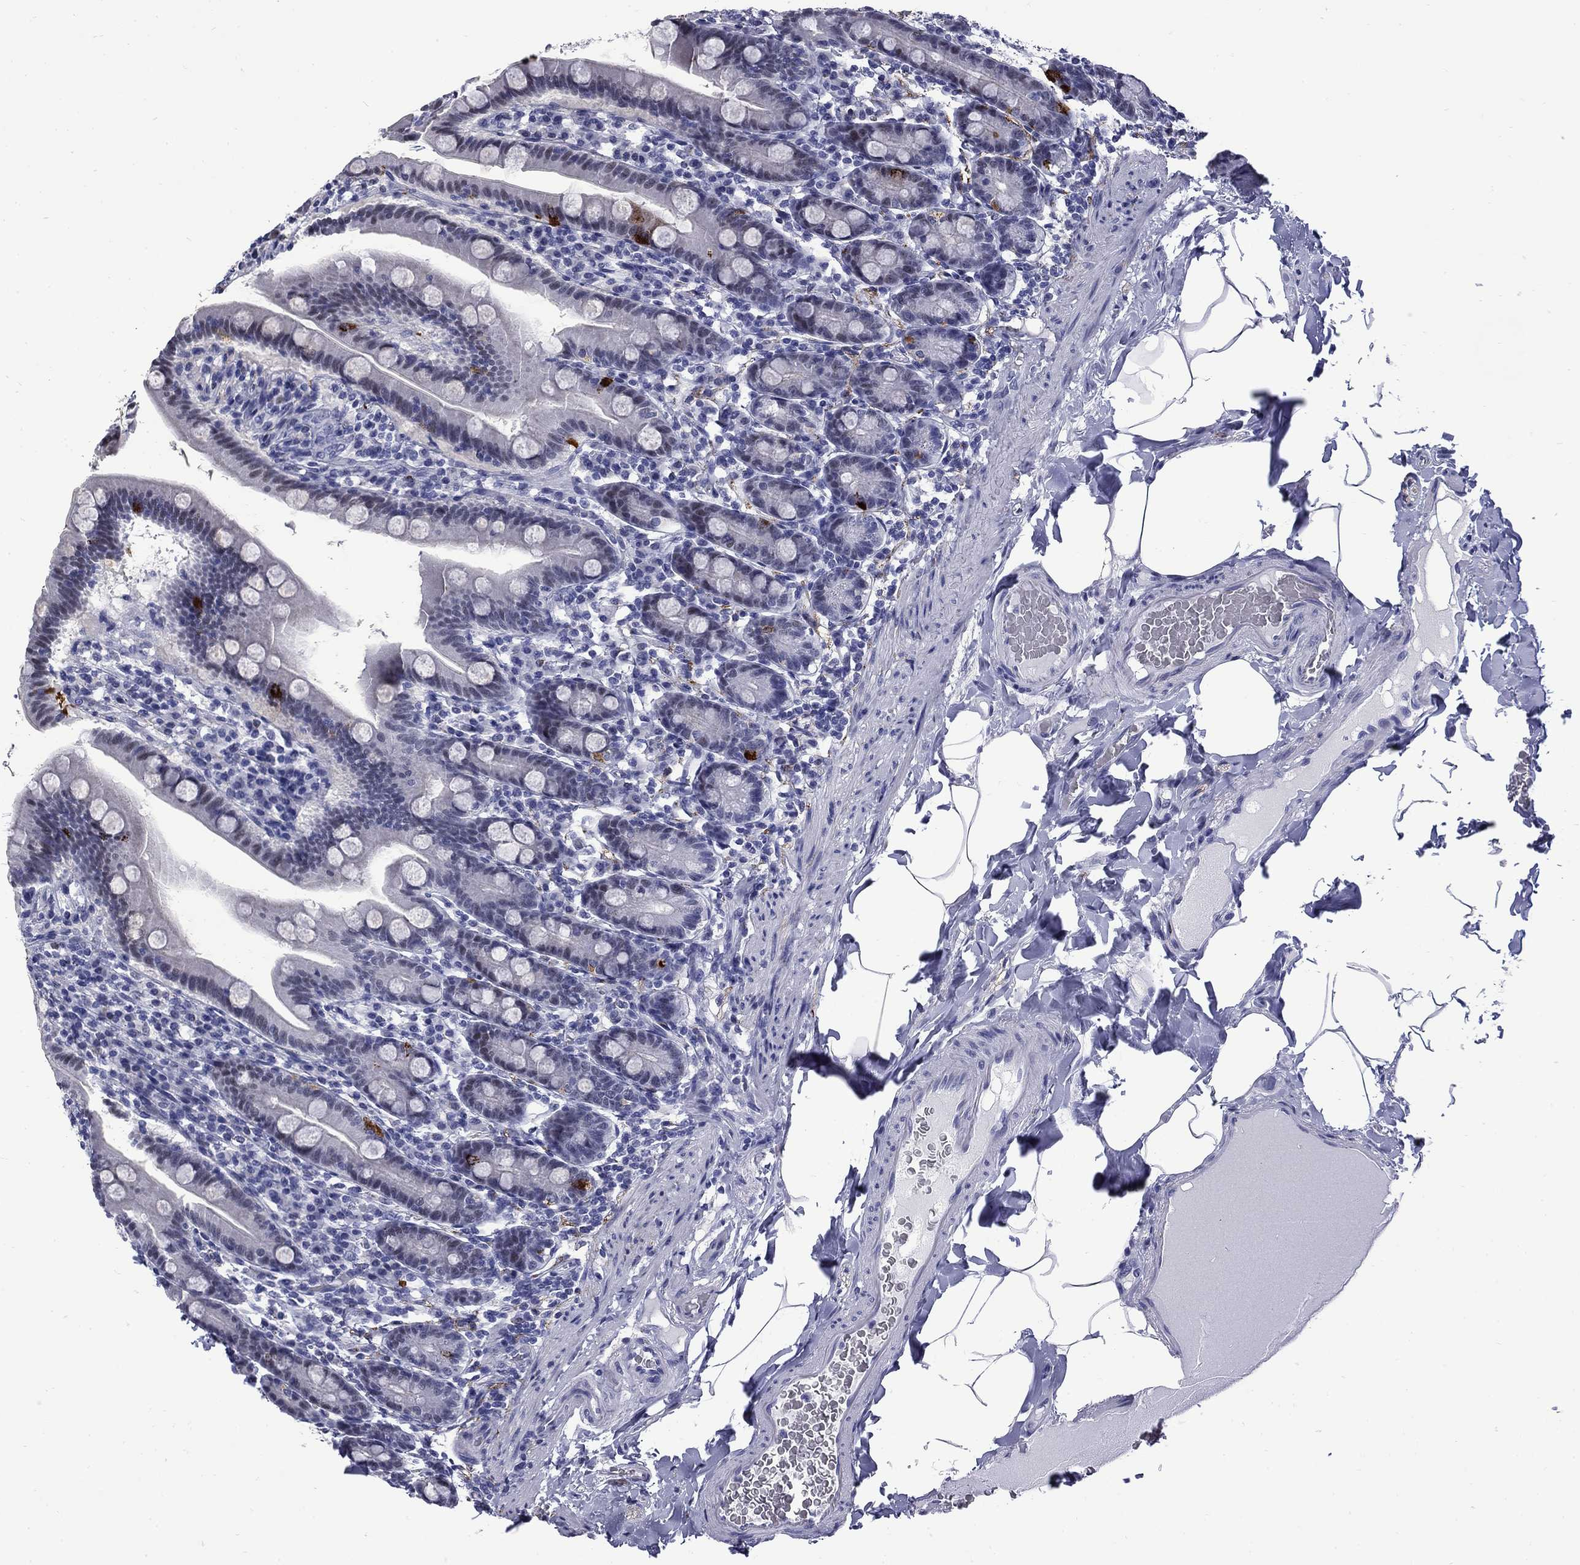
{"staining": {"intensity": "strong", "quantity": "<25%", "location": "cytoplasmic/membranous"}, "tissue": "small intestine", "cell_type": "Glandular cells", "image_type": "normal", "snomed": [{"axis": "morphology", "description": "Normal tissue, NOS"}, {"axis": "topography", "description": "Small intestine"}], "caption": "IHC of unremarkable human small intestine shows medium levels of strong cytoplasmic/membranous expression in about <25% of glandular cells.", "gene": "MGARP", "patient": {"sex": "male", "age": 66}}